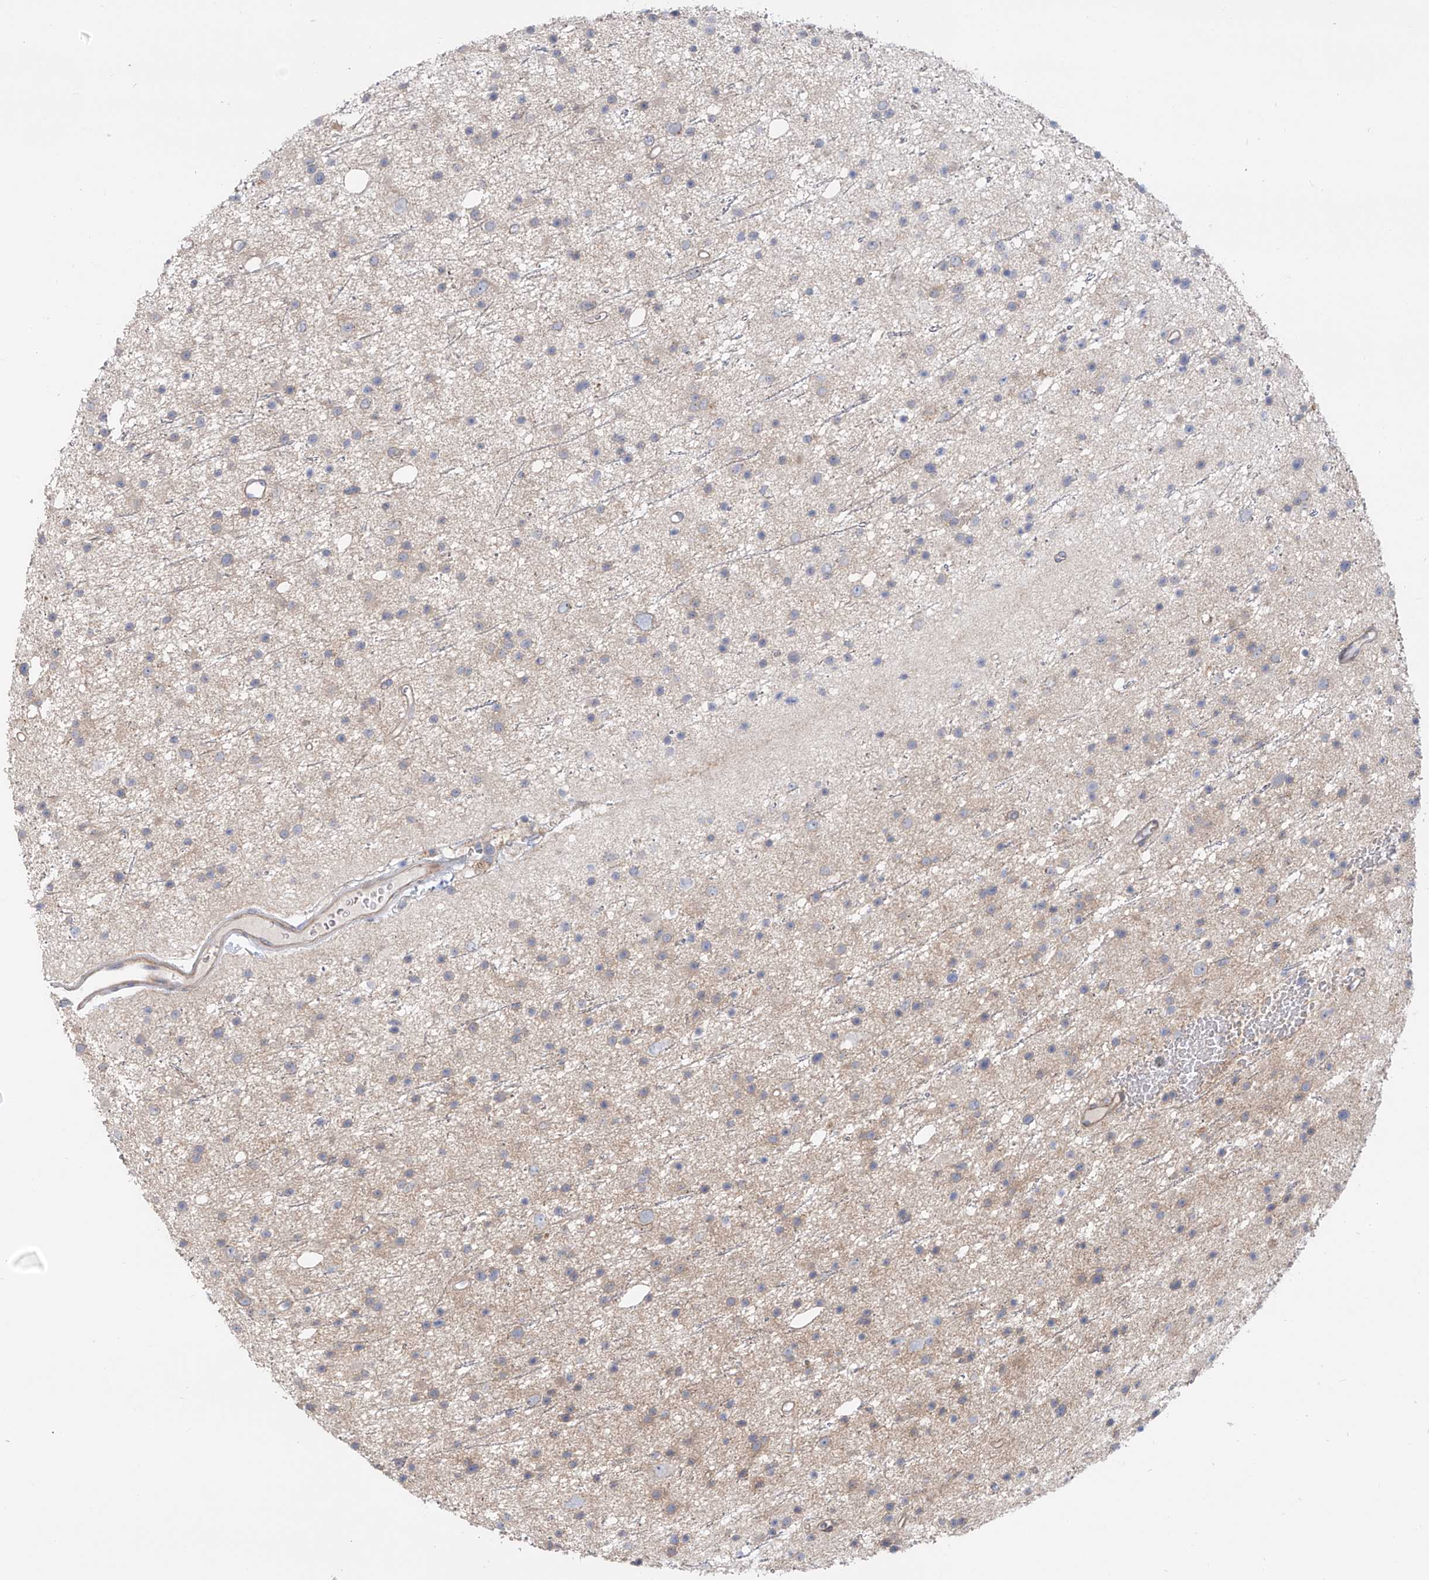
{"staining": {"intensity": "negative", "quantity": "none", "location": "none"}, "tissue": "glioma", "cell_type": "Tumor cells", "image_type": "cancer", "snomed": [{"axis": "morphology", "description": "Glioma, malignant, Low grade"}, {"axis": "topography", "description": "Cerebral cortex"}], "caption": "Glioma stained for a protein using immunohistochemistry reveals no staining tumor cells.", "gene": "LRRC1", "patient": {"sex": "female", "age": 39}}